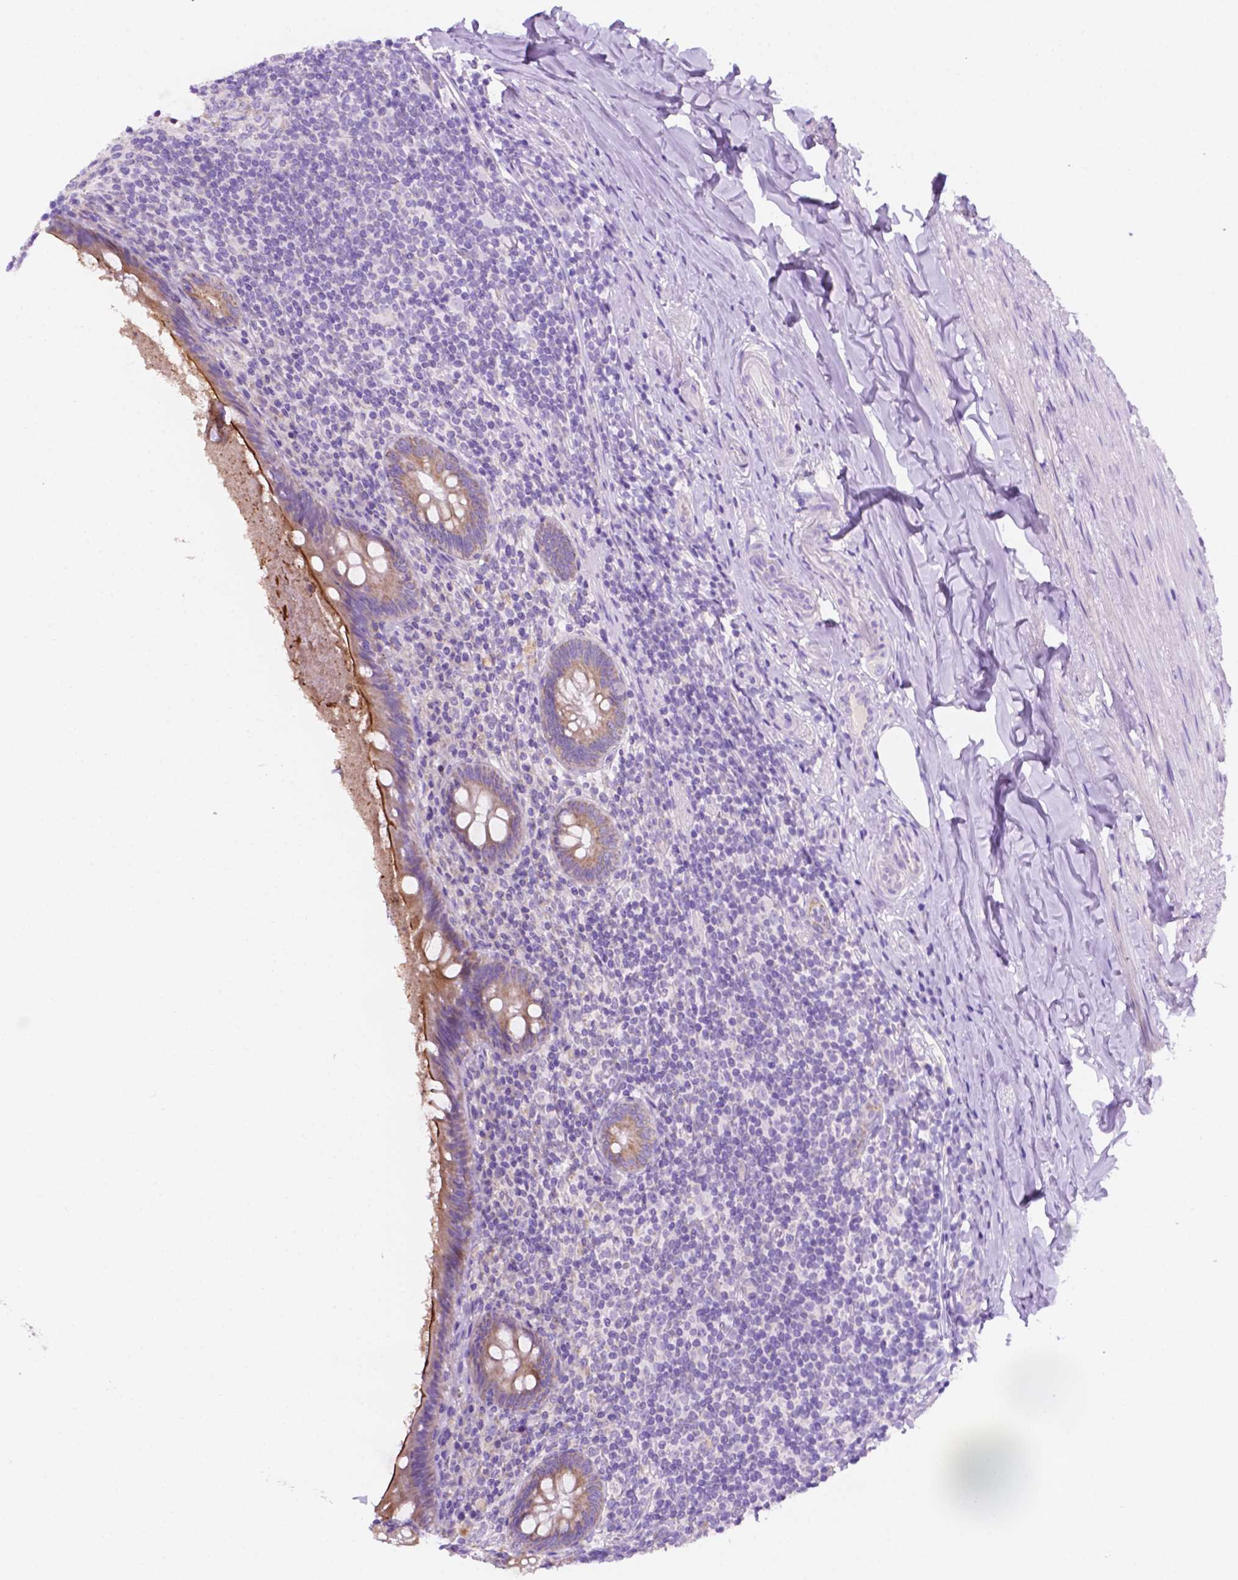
{"staining": {"intensity": "moderate", "quantity": "25%-75%", "location": "cytoplasmic/membranous"}, "tissue": "appendix", "cell_type": "Glandular cells", "image_type": "normal", "snomed": [{"axis": "morphology", "description": "Normal tissue, NOS"}, {"axis": "topography", "description": "Appendix"}], "caption": "A brown stain labels moderate cytoplasmic/membranous positivity of a protein in glandular cells of unremarkable human appendix.", "gene": "CEACAM7", "patient": {"sex": "male", "age": 47}}